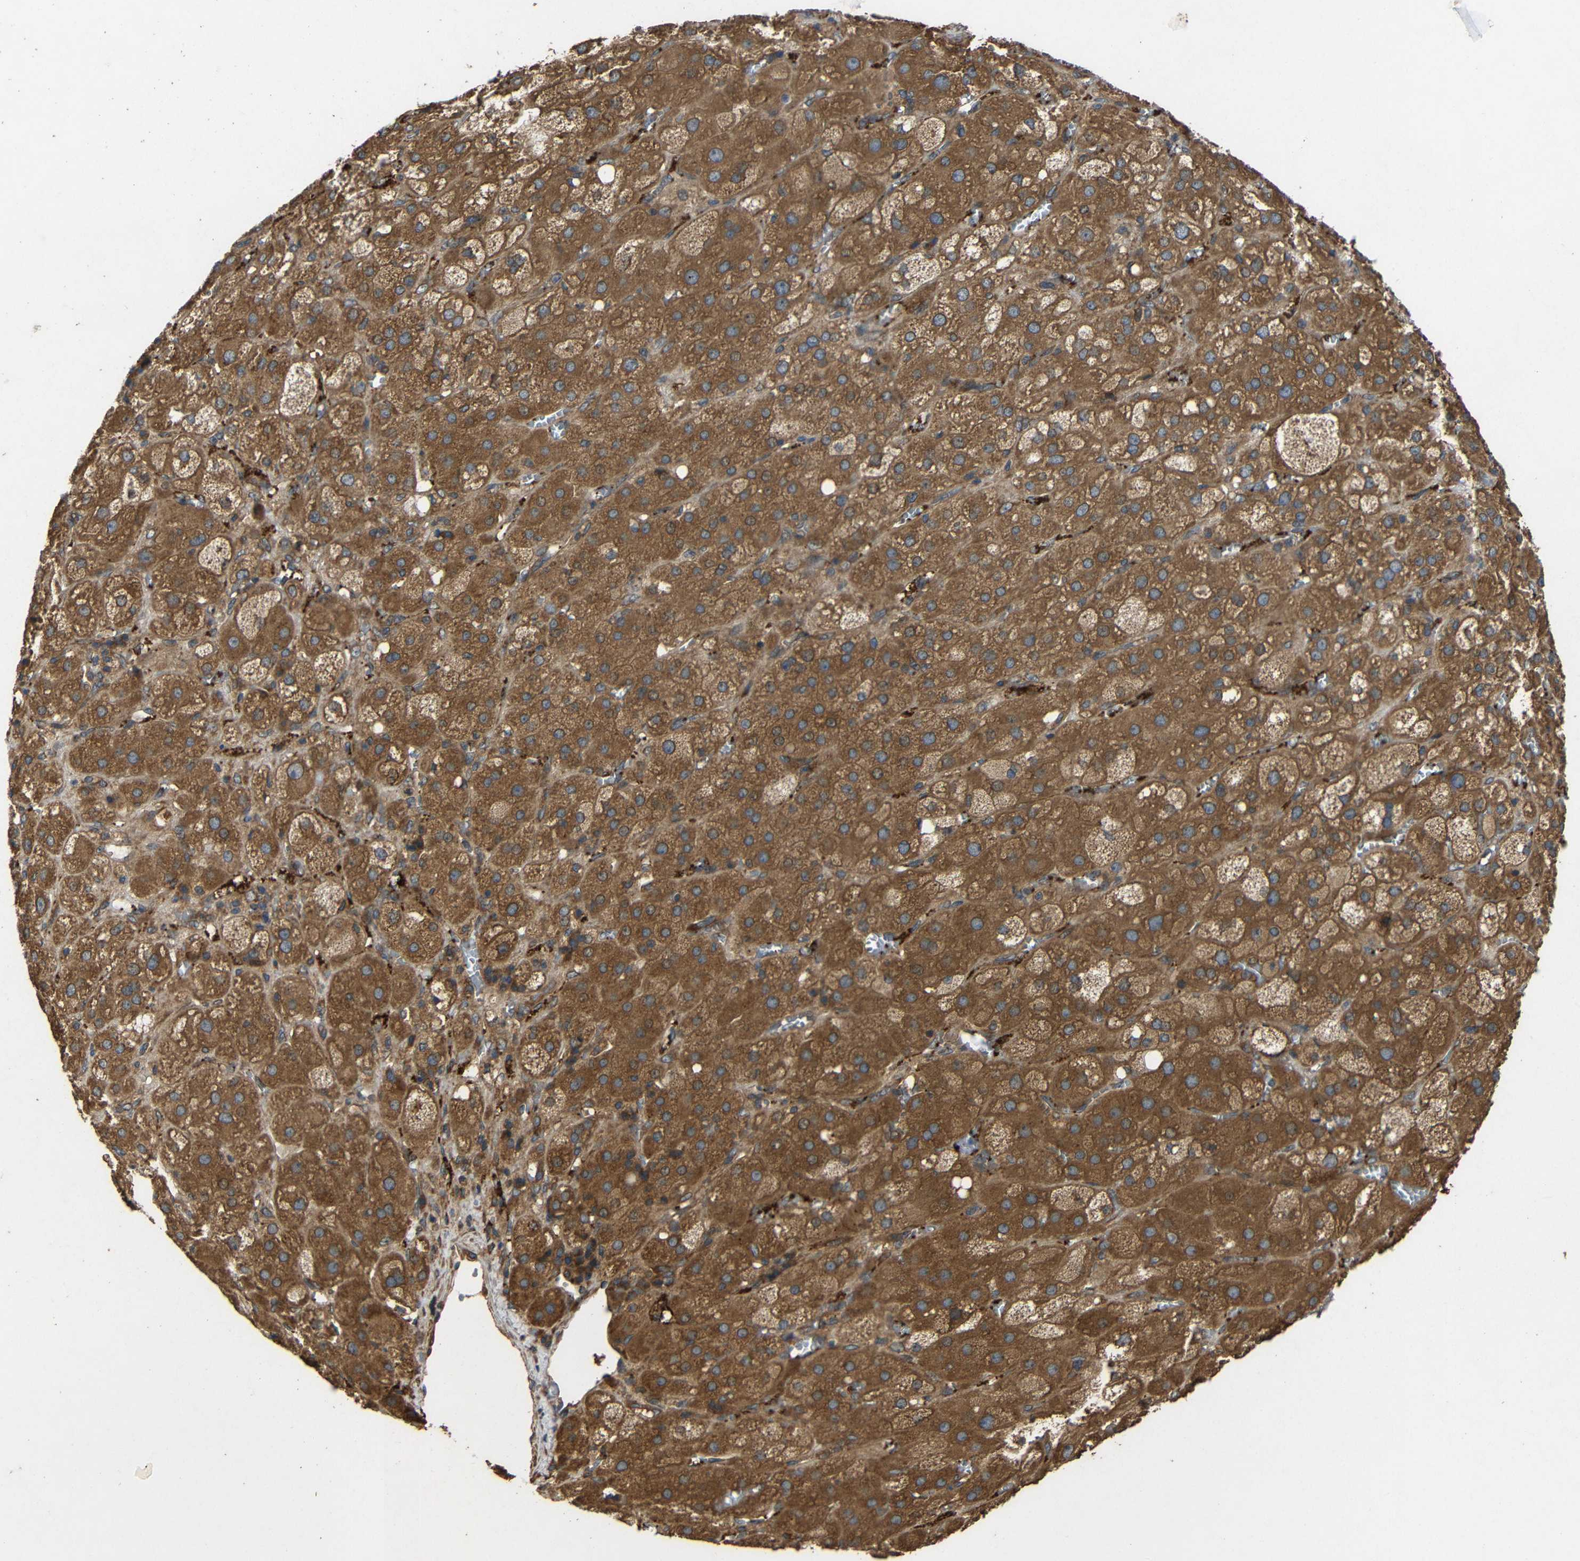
{"staining": {"intensity": "moderate", "quantity": ">75%", "location": "cytoplasmic/membranous"}, "tissue": "adrenal gland", "cell_type": "Glandular cells", "image_type": "normal", "snomed": [{"axis": "morphology", "description": "Normal tissue, NOS"}, {"axis": "topography", "description": "Adrenal gland"}], "caption": "Immunohistochemistry (IHC) (DAB (3,3'-diaminobenzidine)) staining of normal adrenal gland reveals moderate cytoplasmic/membranous protein staining in approximately >75% of glandular cells. The staining is performed using DAB (3,3'-diaminobenzidine) brown chromogen to label protein expression. The nuclei are counter-stained blue using hematoxylin.", "gene": "EIF2S1", "patient": {"sex": "female", "age": 47}}